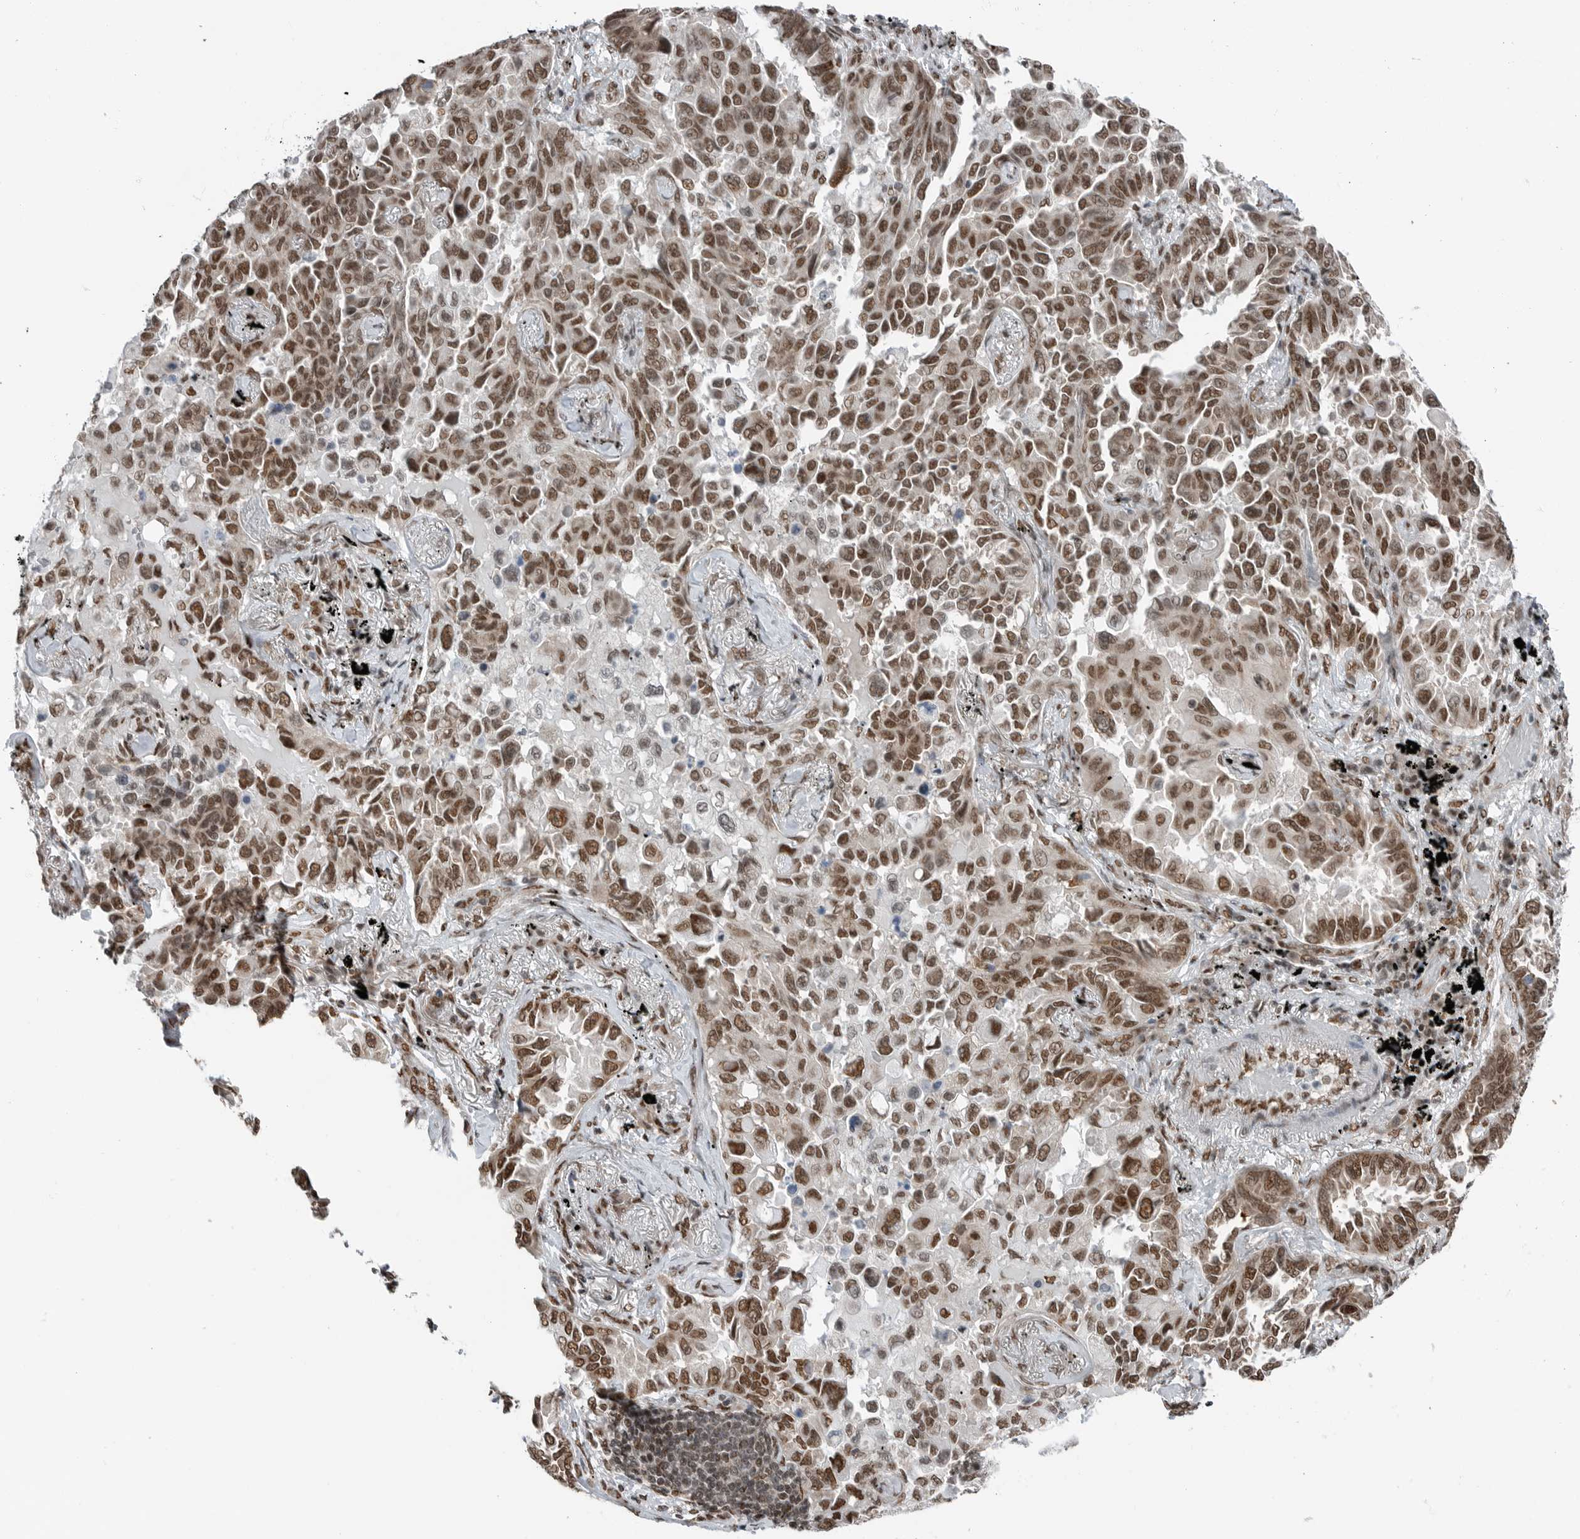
{"staining": {"intensity": "moderate", "quantity": ">75%", "location": "nuclear"}, "tissue": "lung cancer", "cell_type": "Tumor cells", "image_type": "cancer", "snomed": [{"axis": "morphology", "description": "Adenocarcinoma, NOS"}, {"axis": "topography", "description": "Lung"}], "caption": "IHC micrograph of lung adenocarcinoma stained for a protein (brown), which exhibits medium levels of moderate nuclear expression in about >75% of tumor cells.", "gene": "BLZF1", "patient": {"sex": "female", "age": 67}}